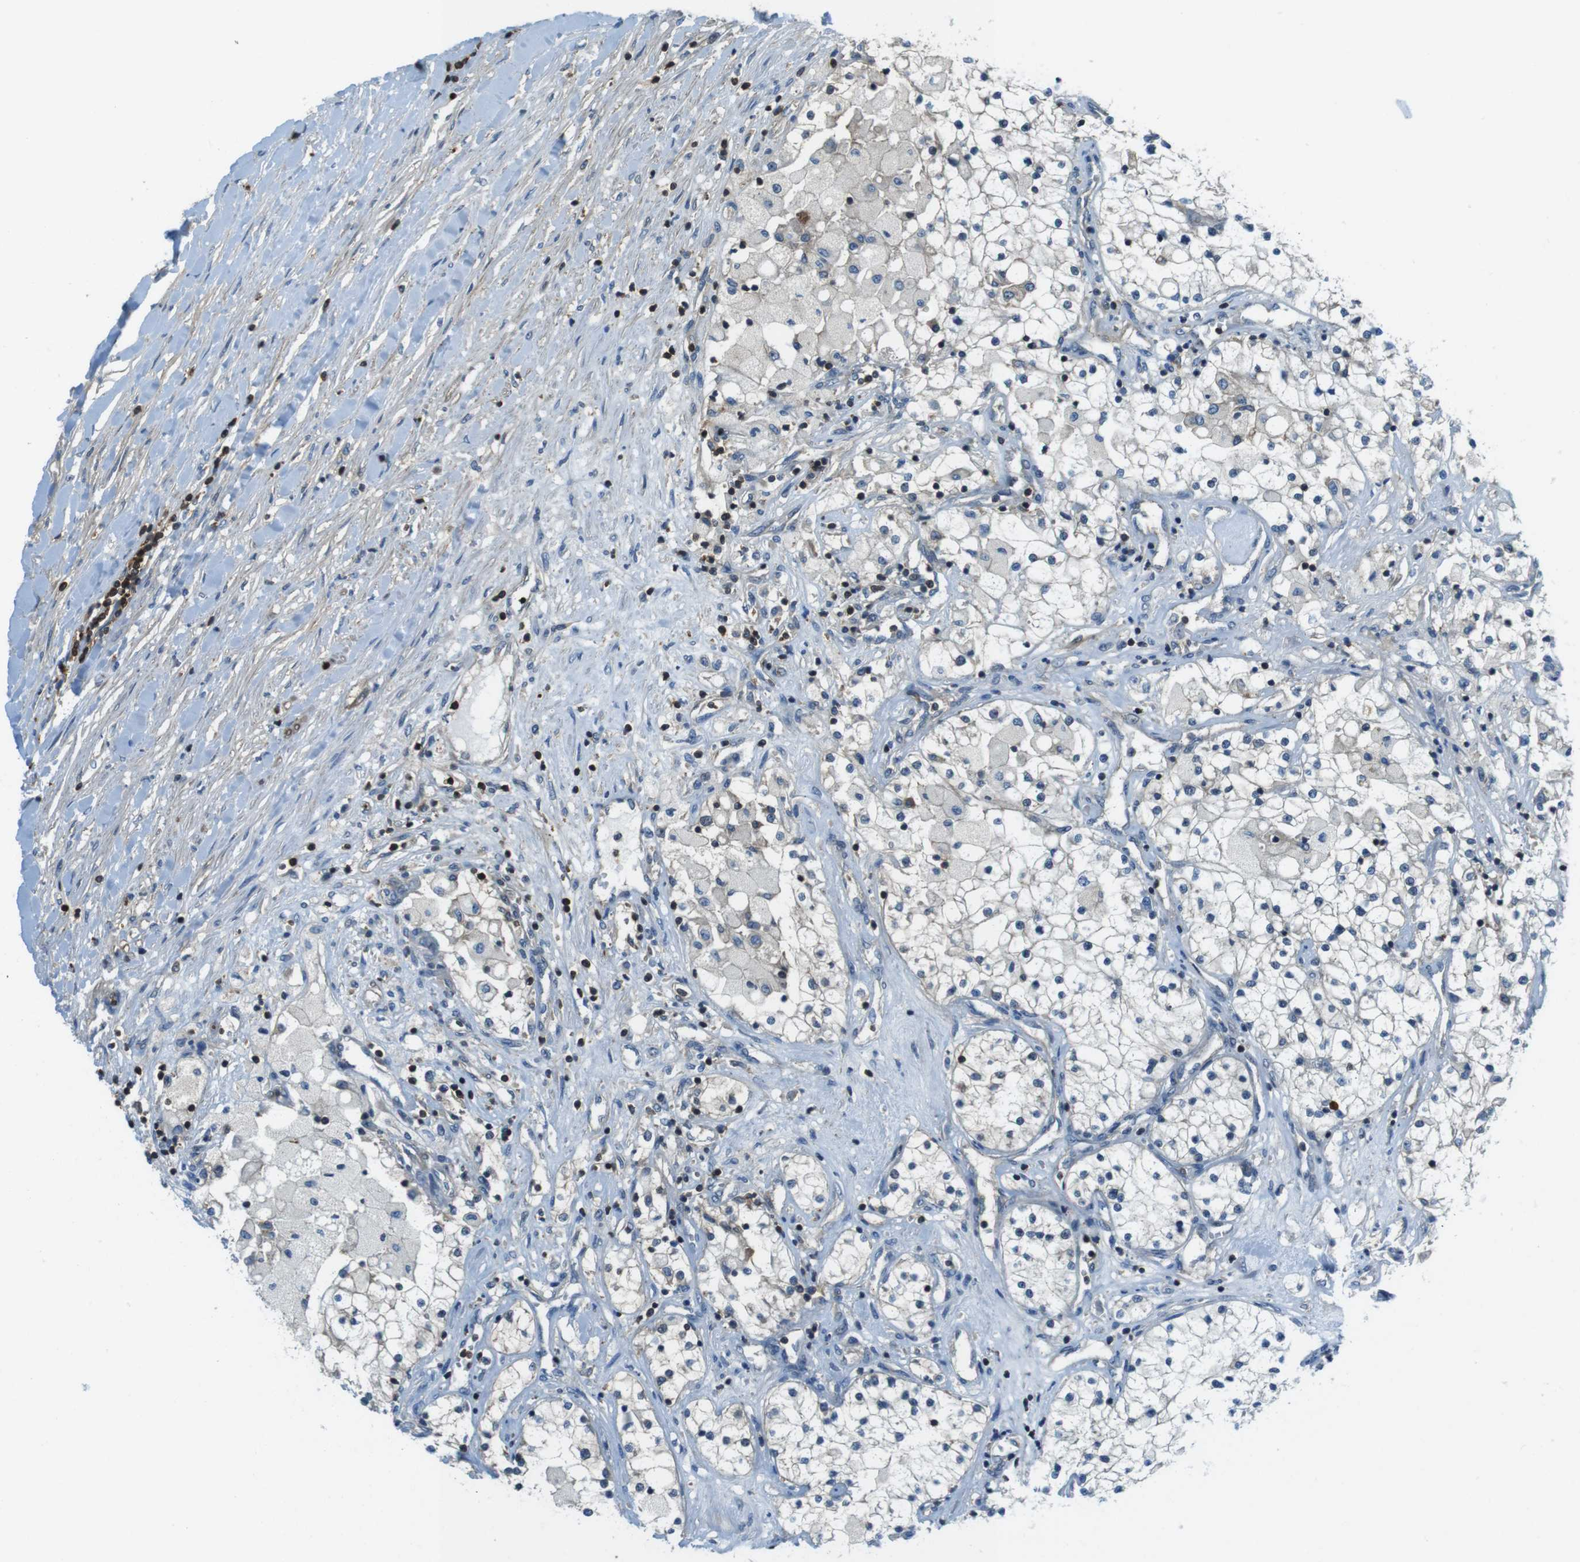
{"staining": {"intensity": "weak", "quantity": "<25%", "location": "cytoplasmic/membranous"}, "tissue": "renal cancer", "cell_type": "Tumor cells", "image_type": "cancer", "snomed": [{"axis": "morphology", "description": "Adenocarcinoma, NOS"}, {"axis": "topography", "description": "Kidney"}], "caption": "Renal cancer (adenocarcinoma) stained for a protein using immunohistochemistry shows no expression tumor cells.", "gene": "TES", "patient": {"sex": "male", "age": 68}}